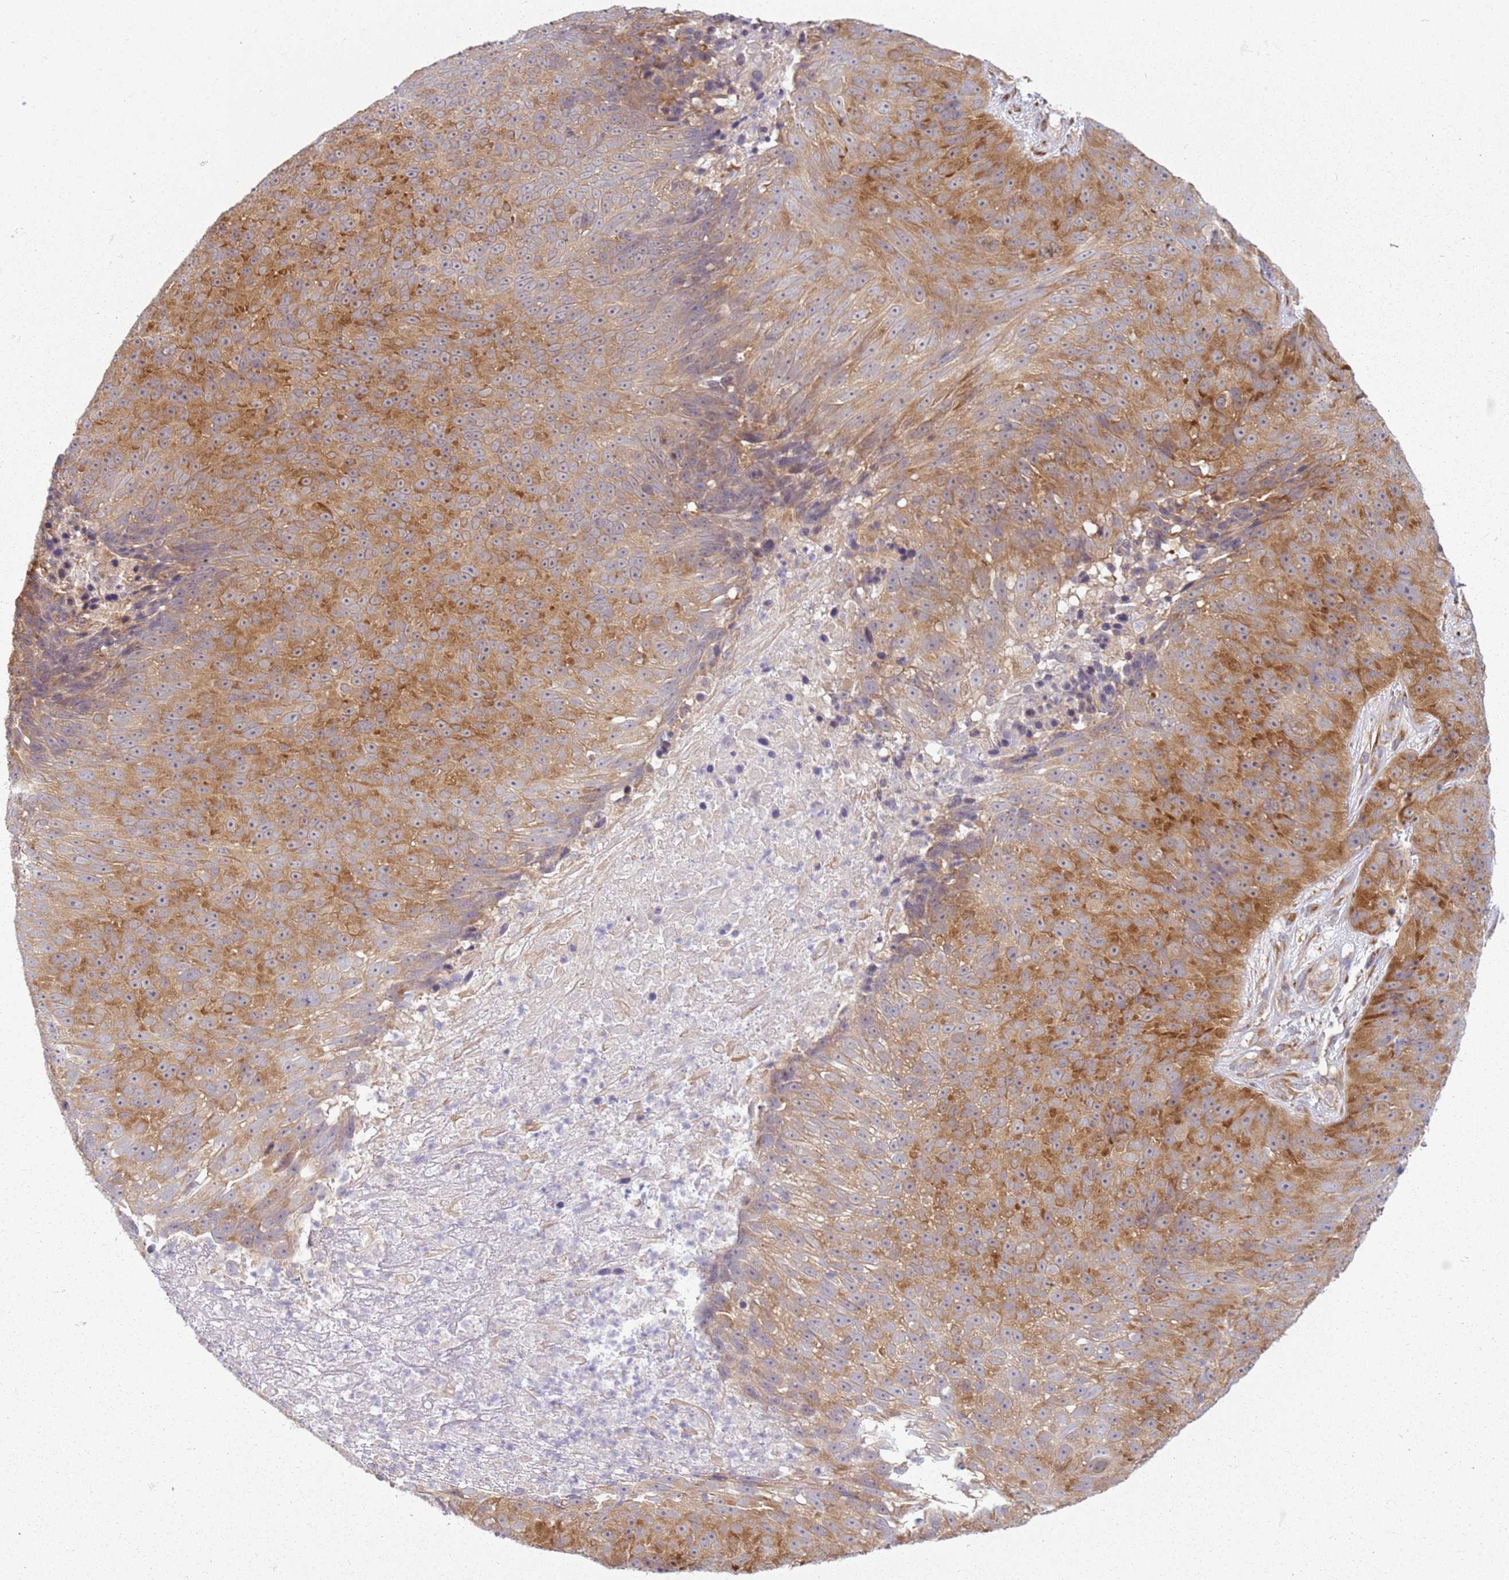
{"staining": {"intensity": "moderate", "quantity": "25%-75%", "location": "cytoplasmic/membranous"}, "tissue": "skin cancer", "cell_type": "Tumor cells", "image_type": "cancer", "snomed": [{"axis": "morphology", "description": "Squamous cell carcinoma, NOS"}, {"axis": "topography", "description": "Skin"}], "caption": "Human skin cancer (squamous cell carcinoma) stained for a protein (brown) exhibits moderate cytoplasmic/membranous positive positivity in approximately 25%-75% of tumor cells.", "gene": "RPS28", "patient": {"sex": "female", "age": 87}}